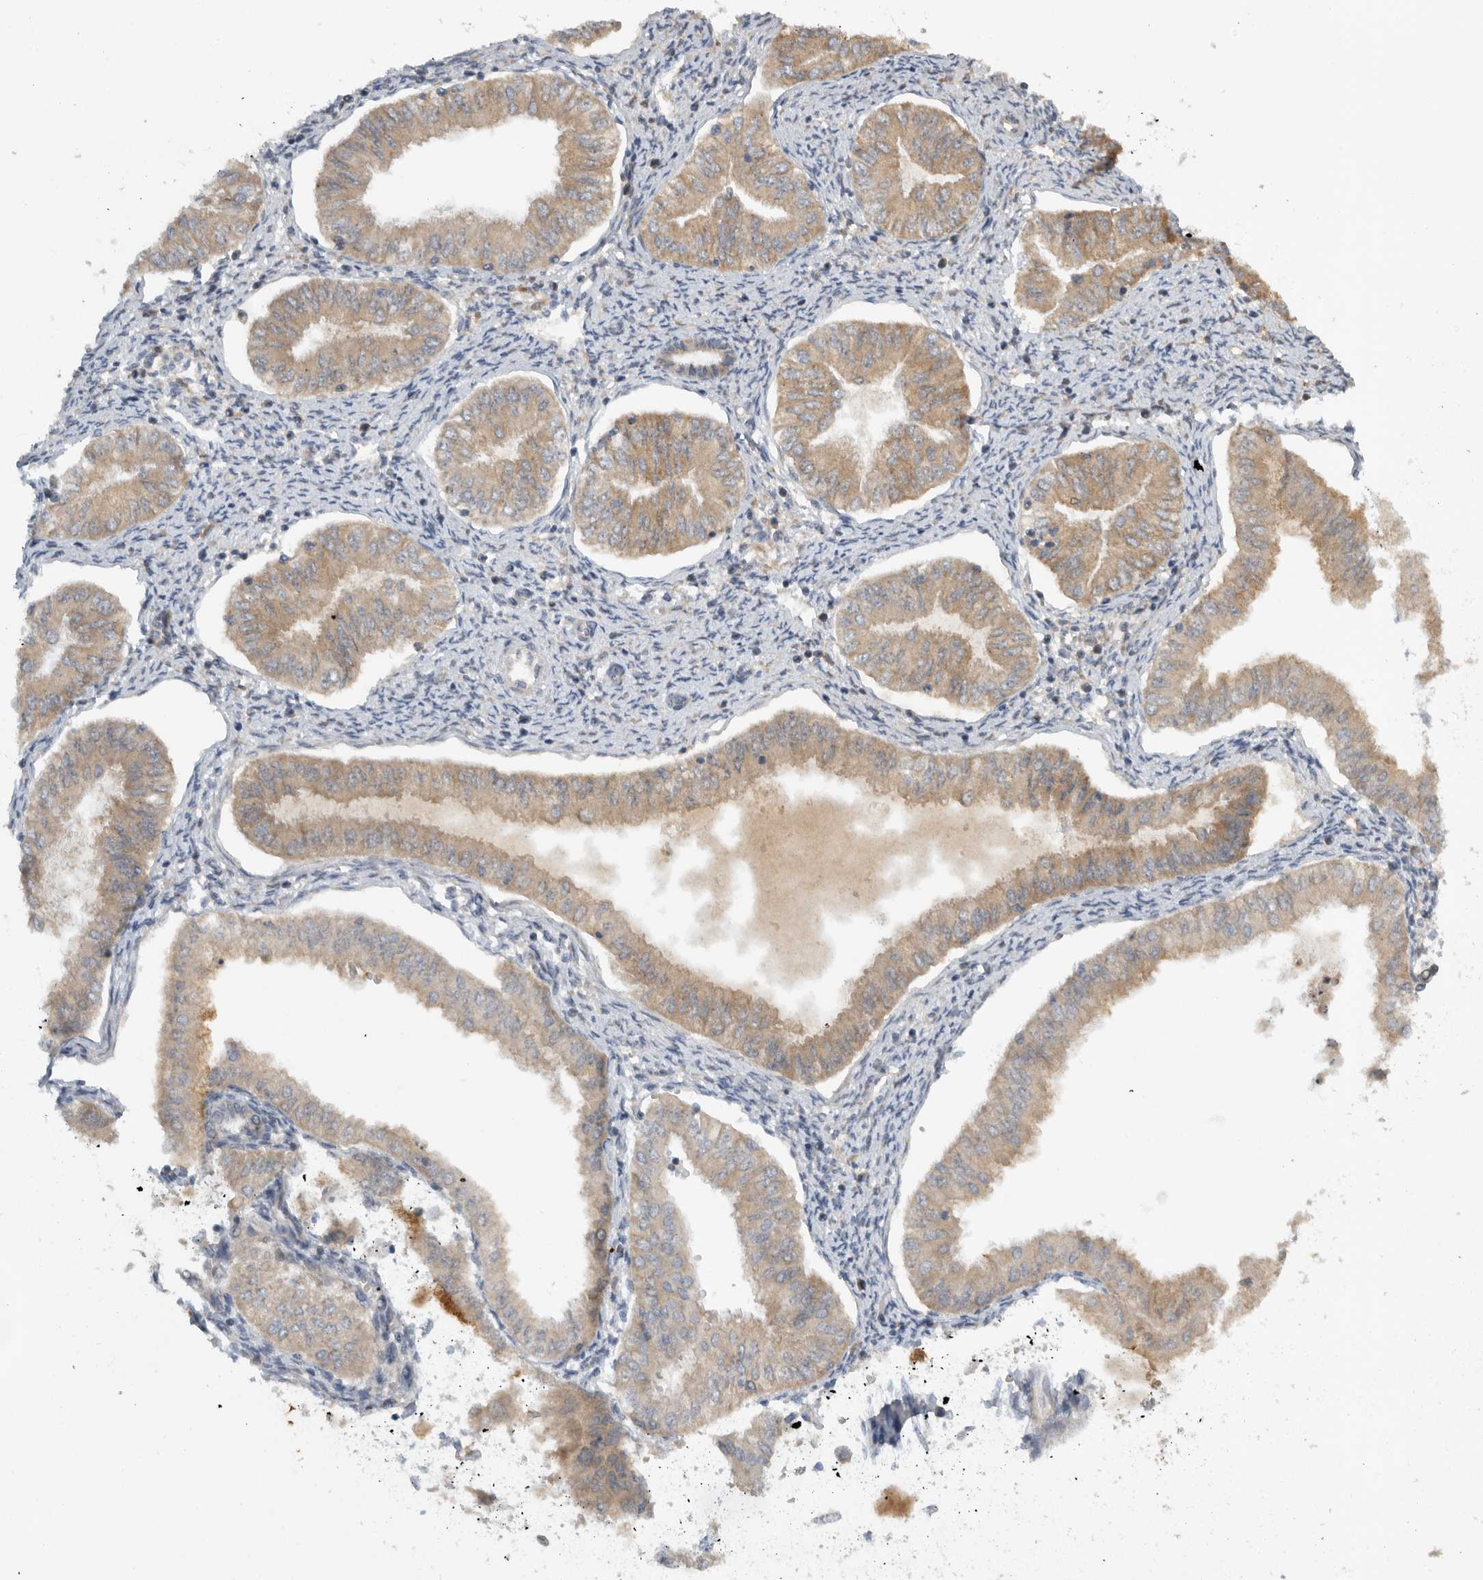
{"staining": {"intensity": "moderate", "quantity": ">75%", "location": "cytoplasmic/membranous"}, "tissue": "endometrial cancer", "cell_type": "Tumor cells", "image_type": "cancer", "snomed": [{"axis": "morphology", "description": "Normal tissue, NOS"}, {"axis": "morphology", "description": "Adenocarcinoma, NOS"}, {"axis": "topography", "description": "Endometrium"}], "caption": "Adenocarcinoma (endometrial) stained with immunohistochemistry (IHC) exhibits moderate cytoplasmic/membranous expression in approximately >75% of tumor cells.", "gene": "AASDHPPT", "patient": {"sex": "female", "age": 53}}